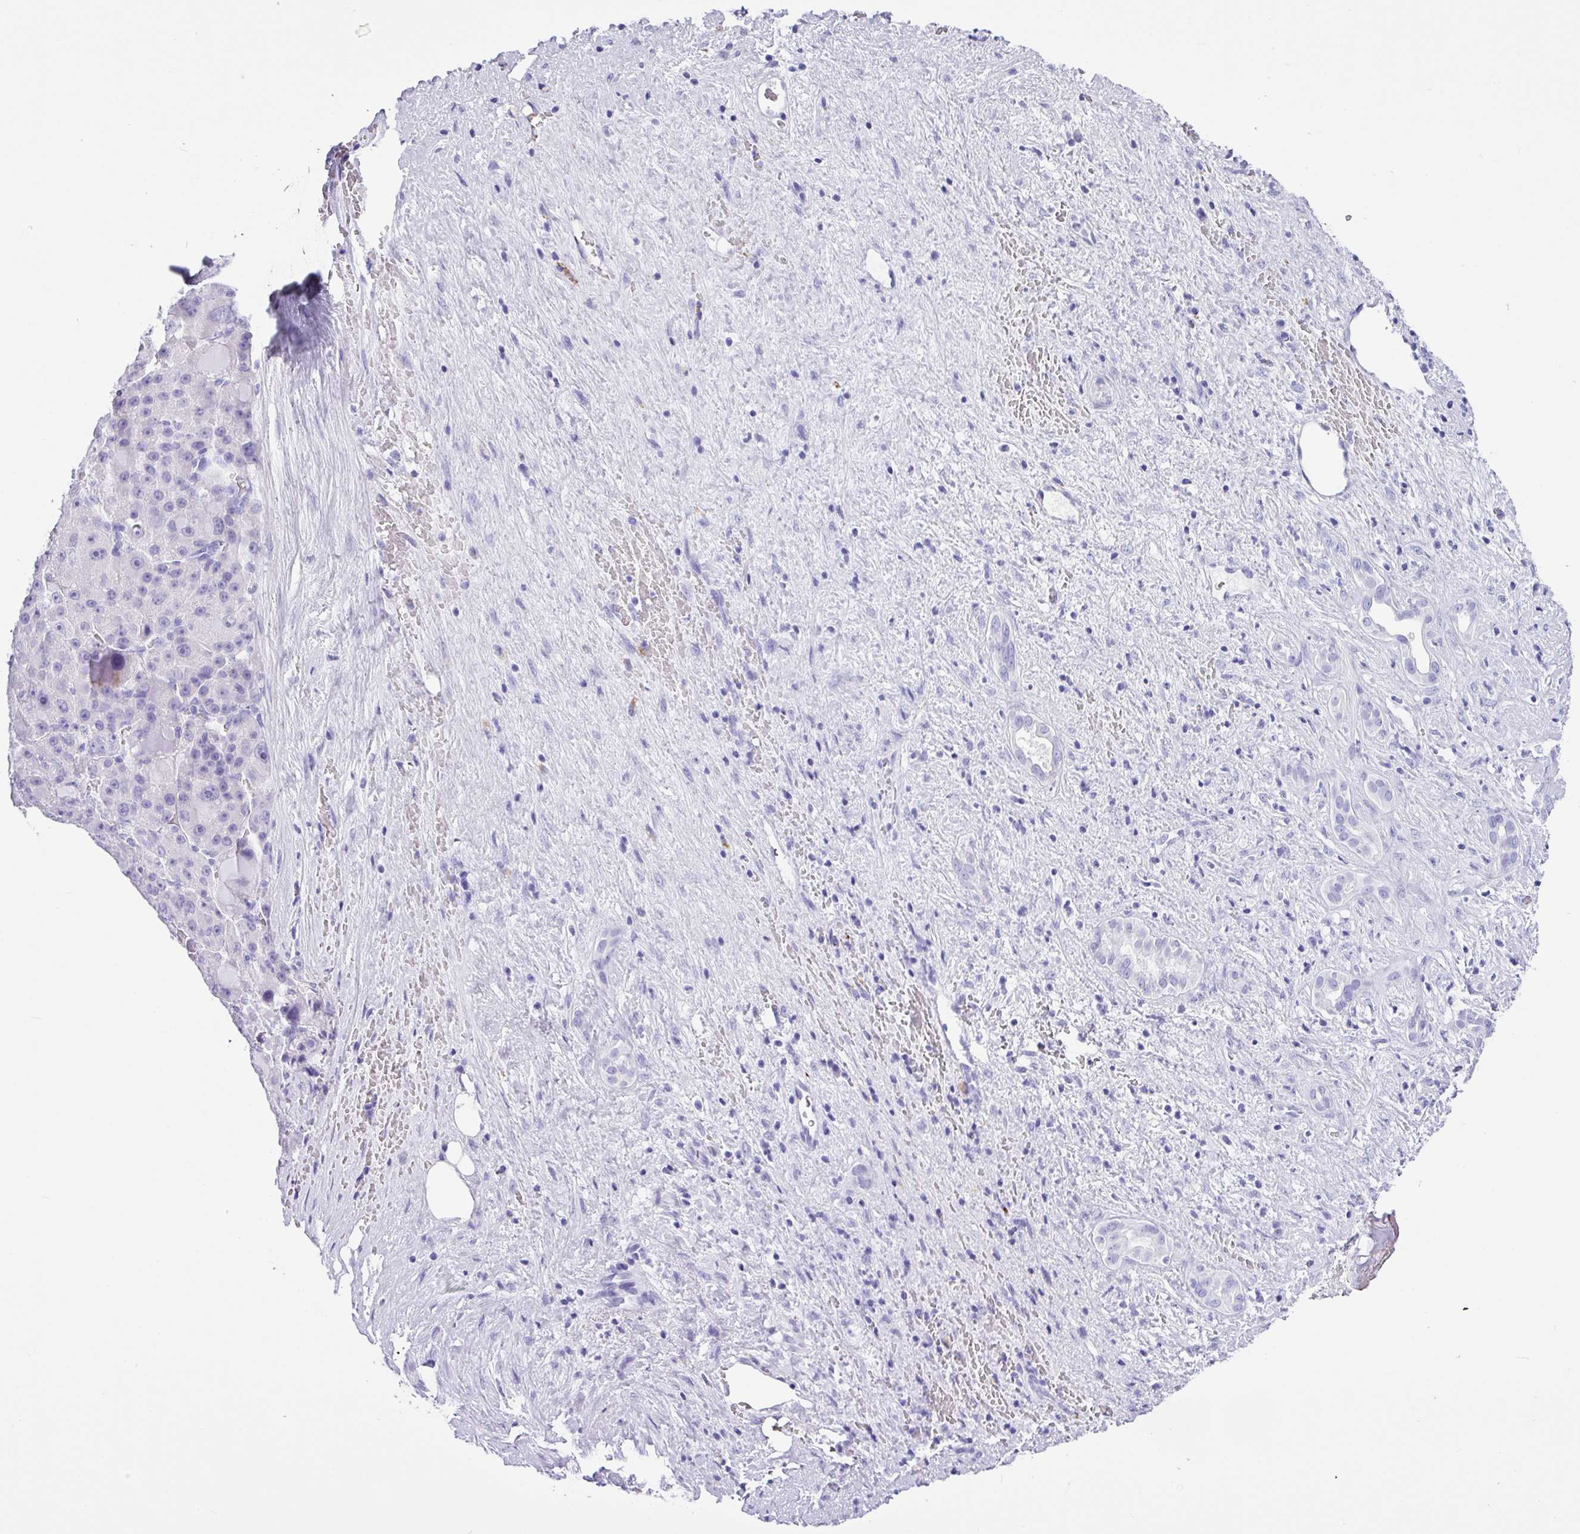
{"staining": {"intensity": "negative", "quantity": "none", "location": "none"}, "tissue": "liver cancer", "cell_type": "Tumor cells", "image_type": "cancer", "snomed": [{"axis": "morphology", "description": "Carcinoma, Hepatocellular, NOS"}, {"axis": "topography", "description": "Liver"}], "caption": "This is an immunohistochemistry micrograph of liver cancer. There is no positivity in tumor cells.", "gene": "ZG16", "patient": {"sex": "male", "age": 76}}